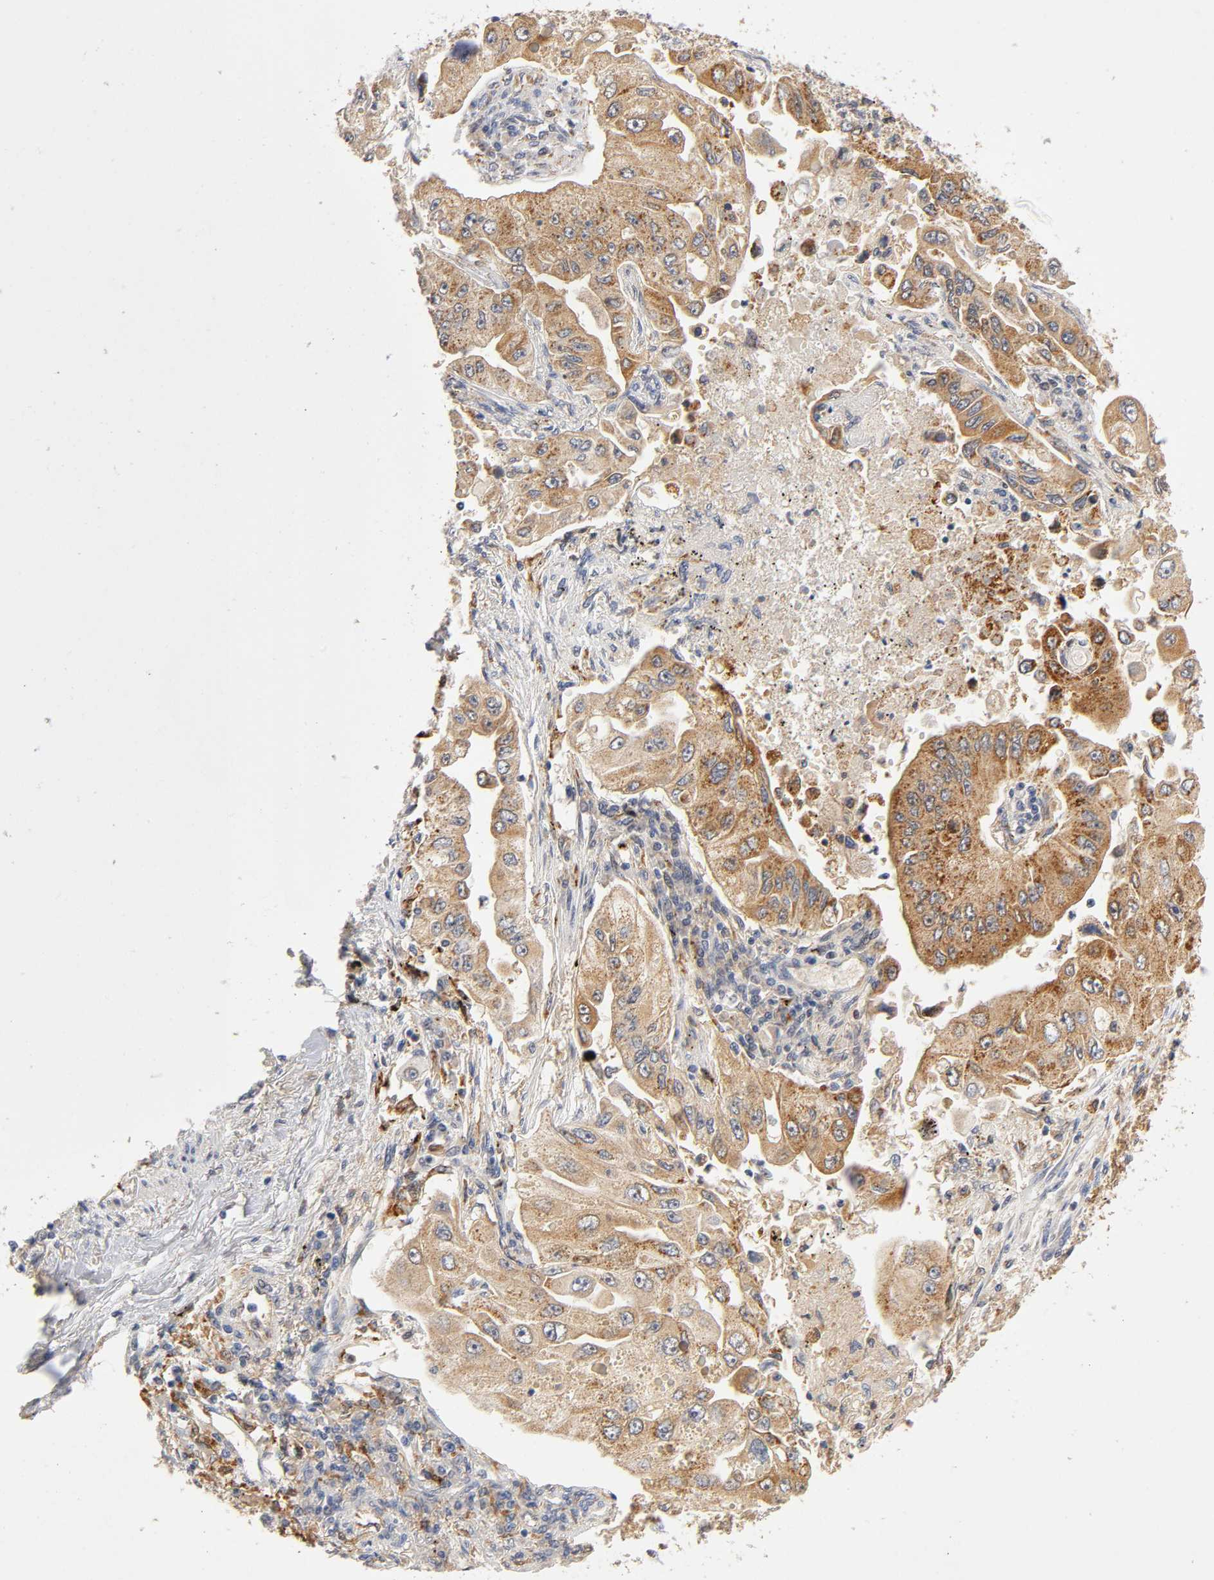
{"staining": {"intensity": "moderate", "quantity": ">75%", "location": "cytoplasmic/membranous"}, "tissue": "lung cancer", "cell_type": "Tumor cells", "image_type": "cancer", "snomed": [{"axis": "morphology", "description": "Adenocarcinoma, NOS"}, {"axis": "topography", "description": "Lung"}], "caption": "A histopathology image of human lung cancer (adenocarcinoma) stained for a protein displays moderate cytoplasmic/membranous brown staining in tumor cells. Nuclei are stained in blue.", "gene": "ISG15", "patient": {"sex": "male", "age": 84}}